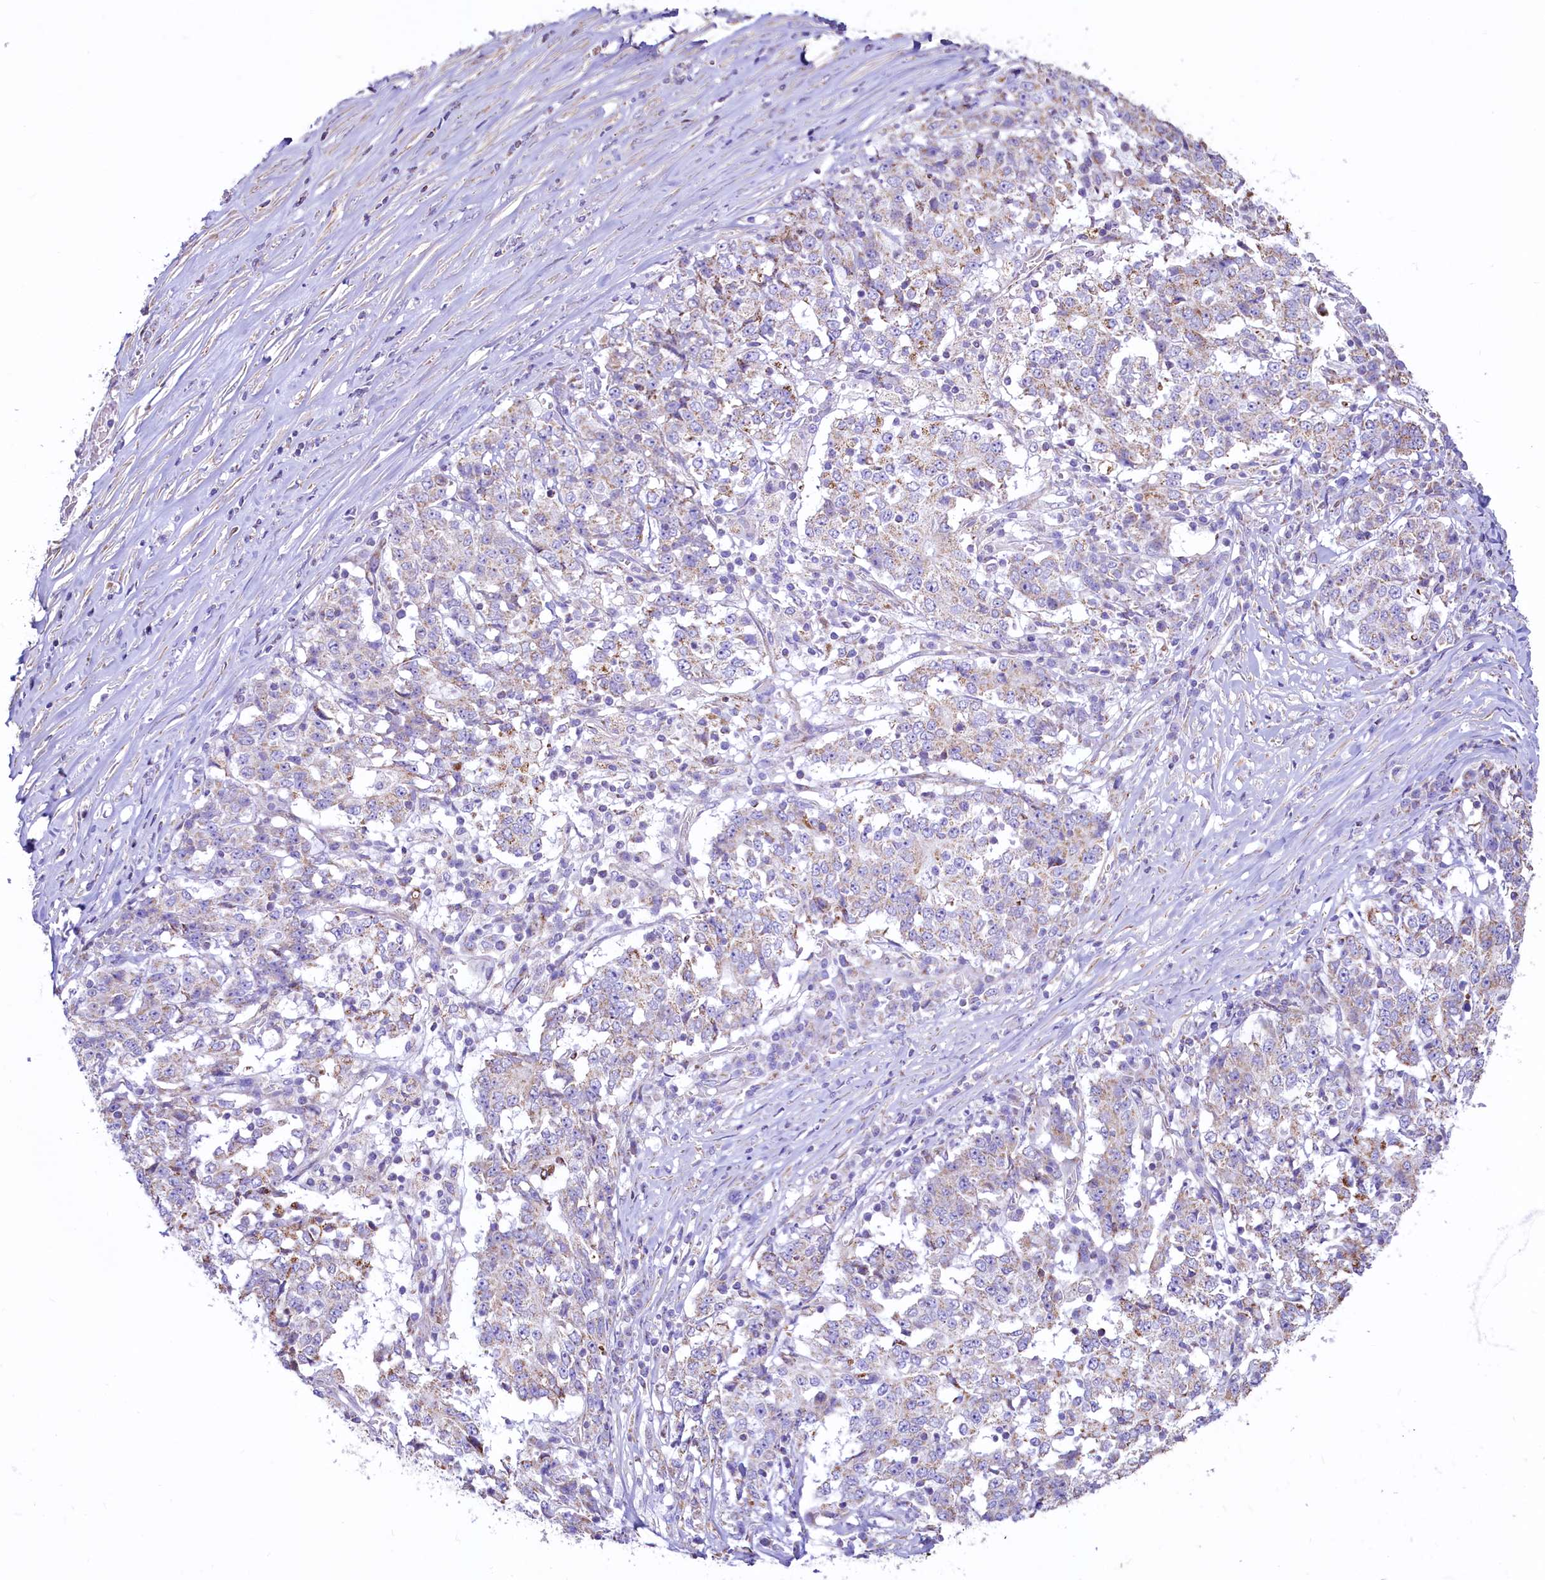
{"staining": {"intensity": "moderate", "quantity": "<25%", "location": "cytoplasmic/membranous"}, "tissue": "stomach cancer", "cell_type": "Tumor cells", "image_type": "cancer", "snomed": [{"axis": "morphology", "description": "Adenocarcinoma, NOS"}, {"axis": "topography", "description": "Stomach"}], "caption": "A brown stain highlights moderate cytoplasmic/membranous positivity of a protein in human stomach cancer (adenocarcinoma) tumor cells. Immunohistochemistry stains the protein in brown and the nuclei are stained blue.", "gene": "VWCE", "patient": {"sex": "male", "age": 59}}